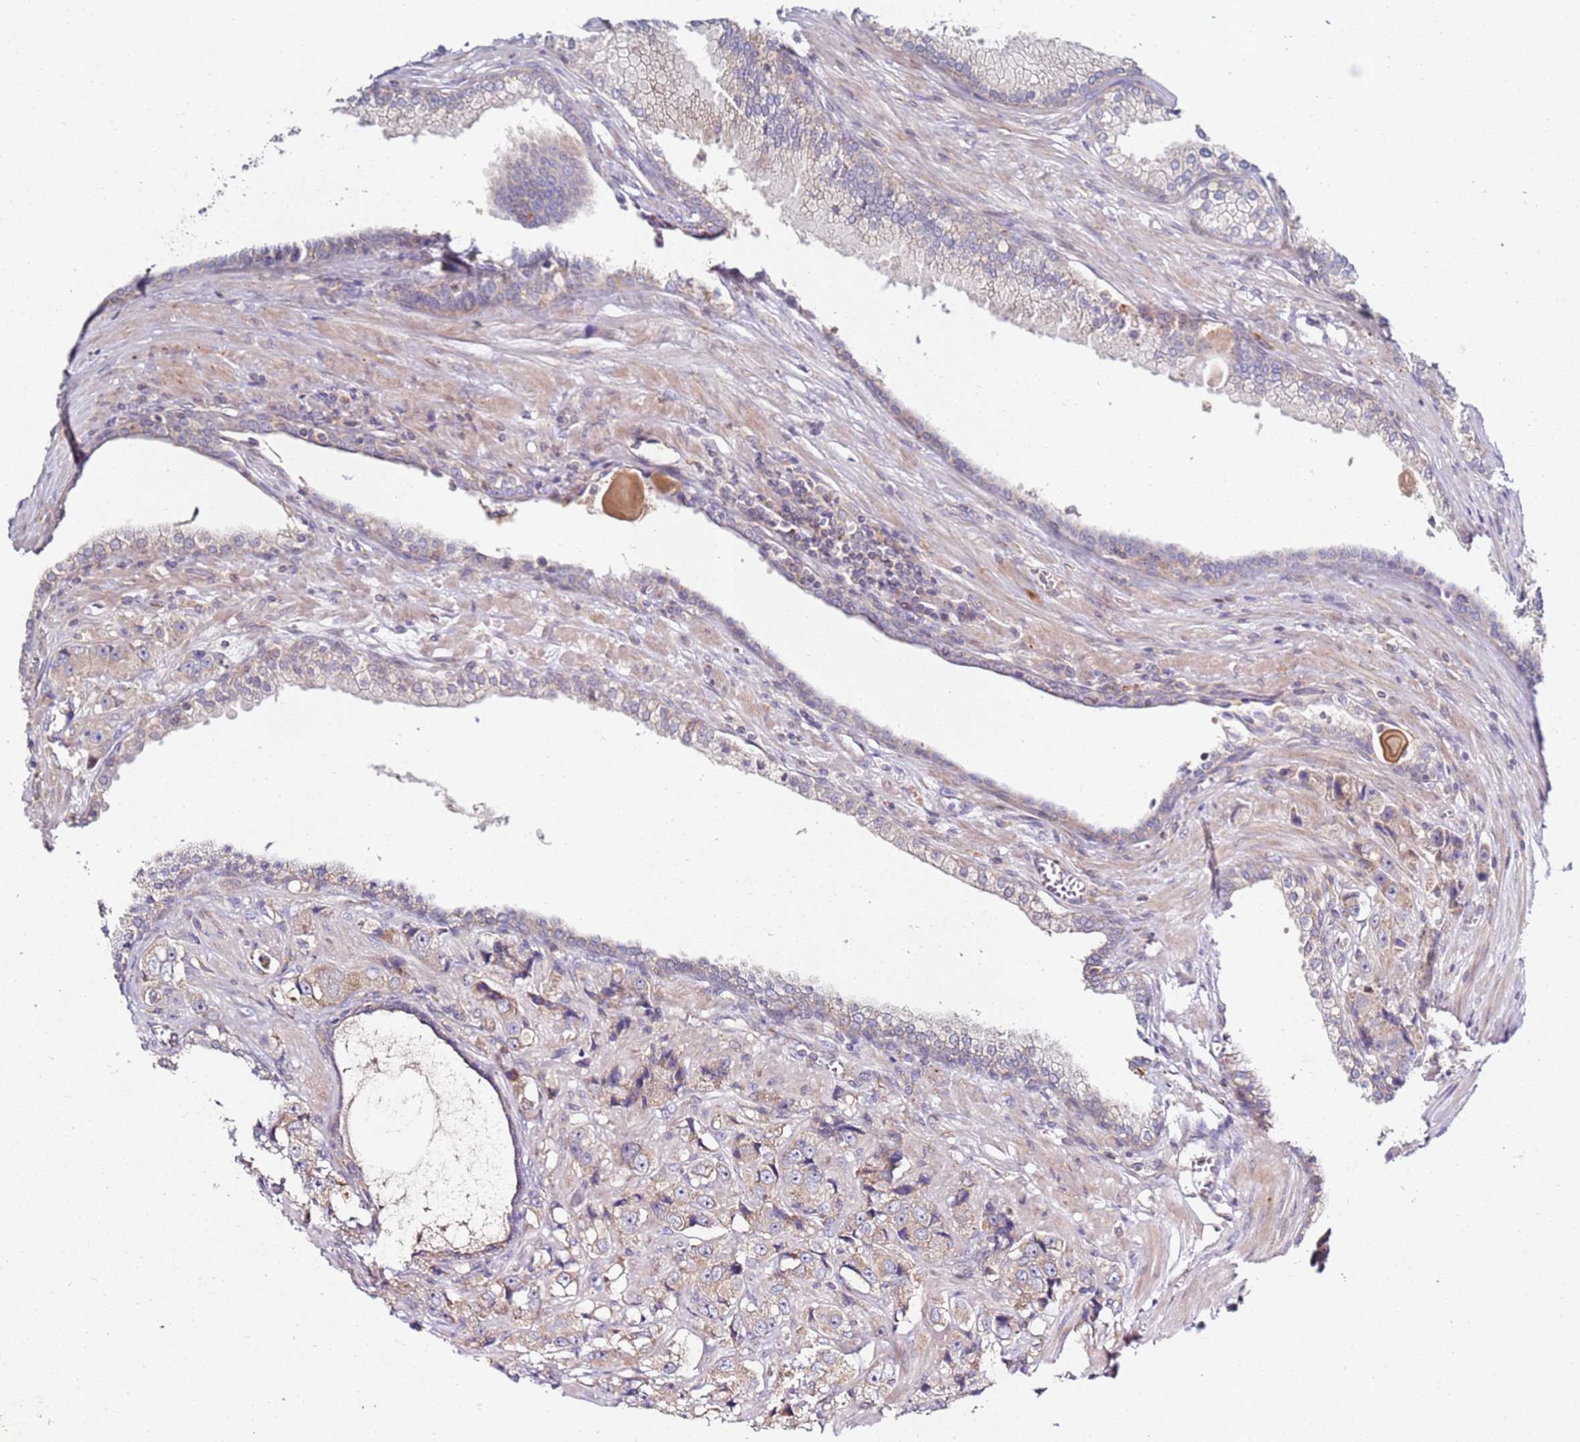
{"staining": {"intensity": "weak", "quantity": ">75%", "location": "cytoplasmic/membranous"}, "tissue": "prostate cancer", "cell_type": "Tumor cells", "image_type": "cancer", "snomed": [{"axis": "morphology", "description": "Adenocarcinoma, High grade"}, {"axis": "topography", "description": "Prostate"}], "caption": "Brown immunohistochemical staining in prostate cancer (high-grade adenocarcinoma) exhibits weak cytoplasmic/membranous expression in about >75% of tumor cells.", "gene": "CNOT9", "patient": {"sex": "male", "age": 74}}